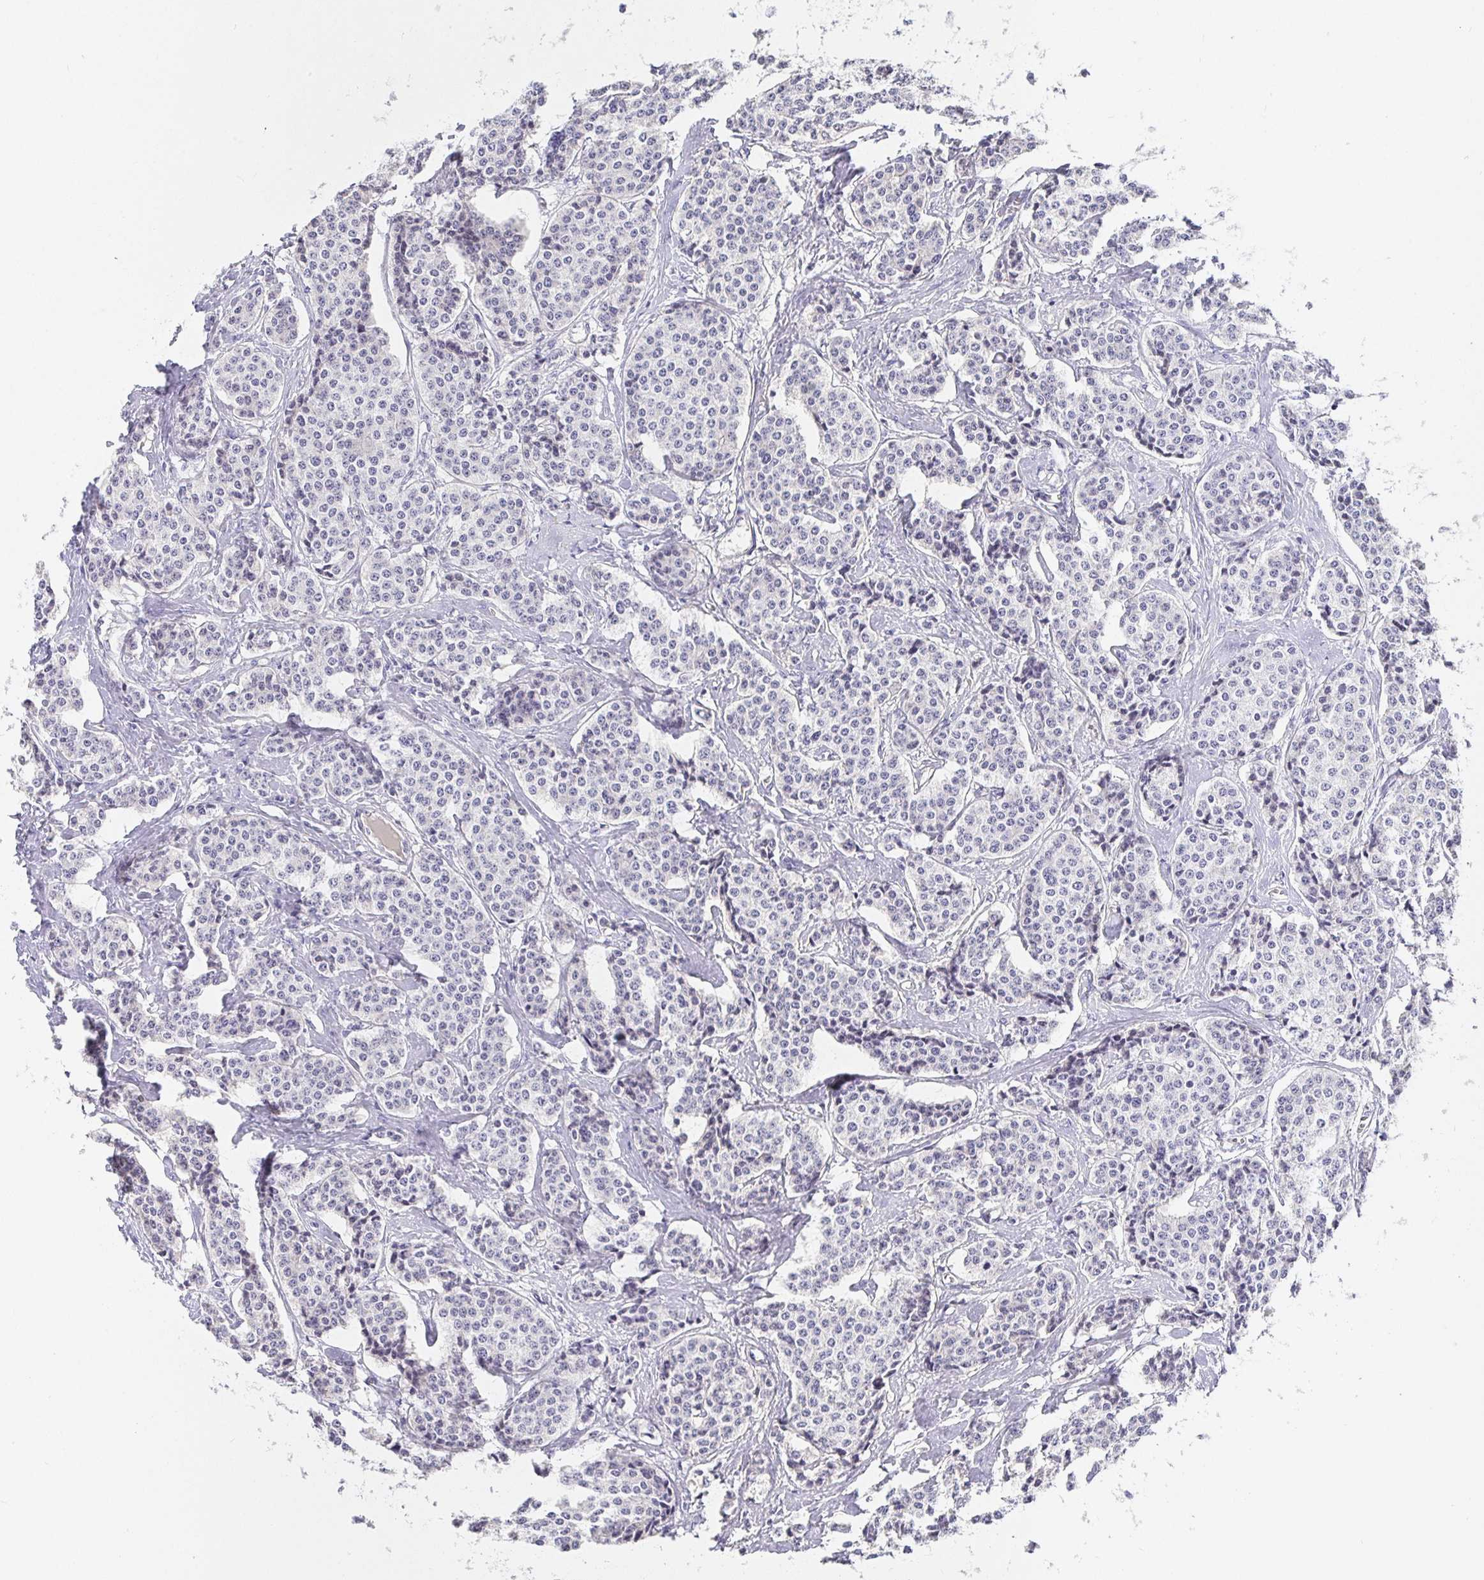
{"staining": {"intensity": "negative", "quantity": "none", "location": "none"}, "tissue": "carcinoid", "cell_type": "Tumor cells", "image_type": "cancer", "snomed": [{"axis": "morphology", "description": "Carcinoid, malignant, NOS"}, {"axis": "topography", "description": "Small intestine"}], "caption": "Immunohistochemistry (IHC) micrograph of human malignant carcinoid stained for a protein (brown), which displays no positivity in tumor cells.", "gene": "KBTBD13", "patient": {"sex": "female", "age": 64}}